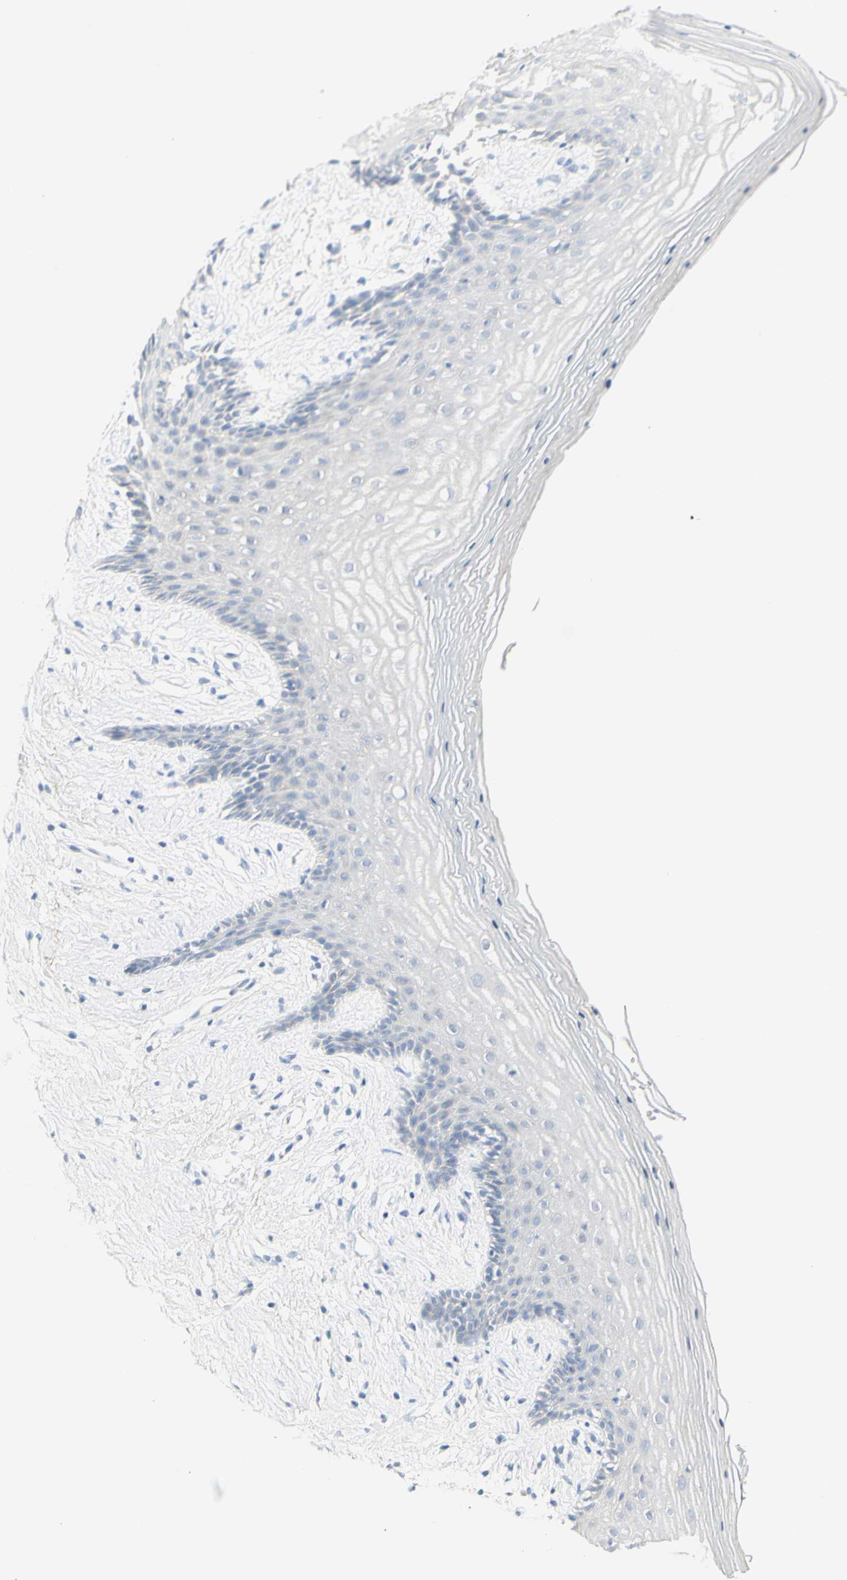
{"staining": {"intensity": "negative", "quantity": "none", "location": "none"}, "tissue": "vagina", "cell_type": "Squamous epithelial cells", "image_type": "normal", "snomed": [{"axis": "morphology", "description": "Normal tissue, NOS"}, {"axis": "topography", "description": "Vagina"}], "caption": "Protein analysis of unremarkable vagina exhibits no significant staining in squamous epithelial cells.", "gene": "B4GALNT3", "patient": {"sex": "female", "age": 44}}